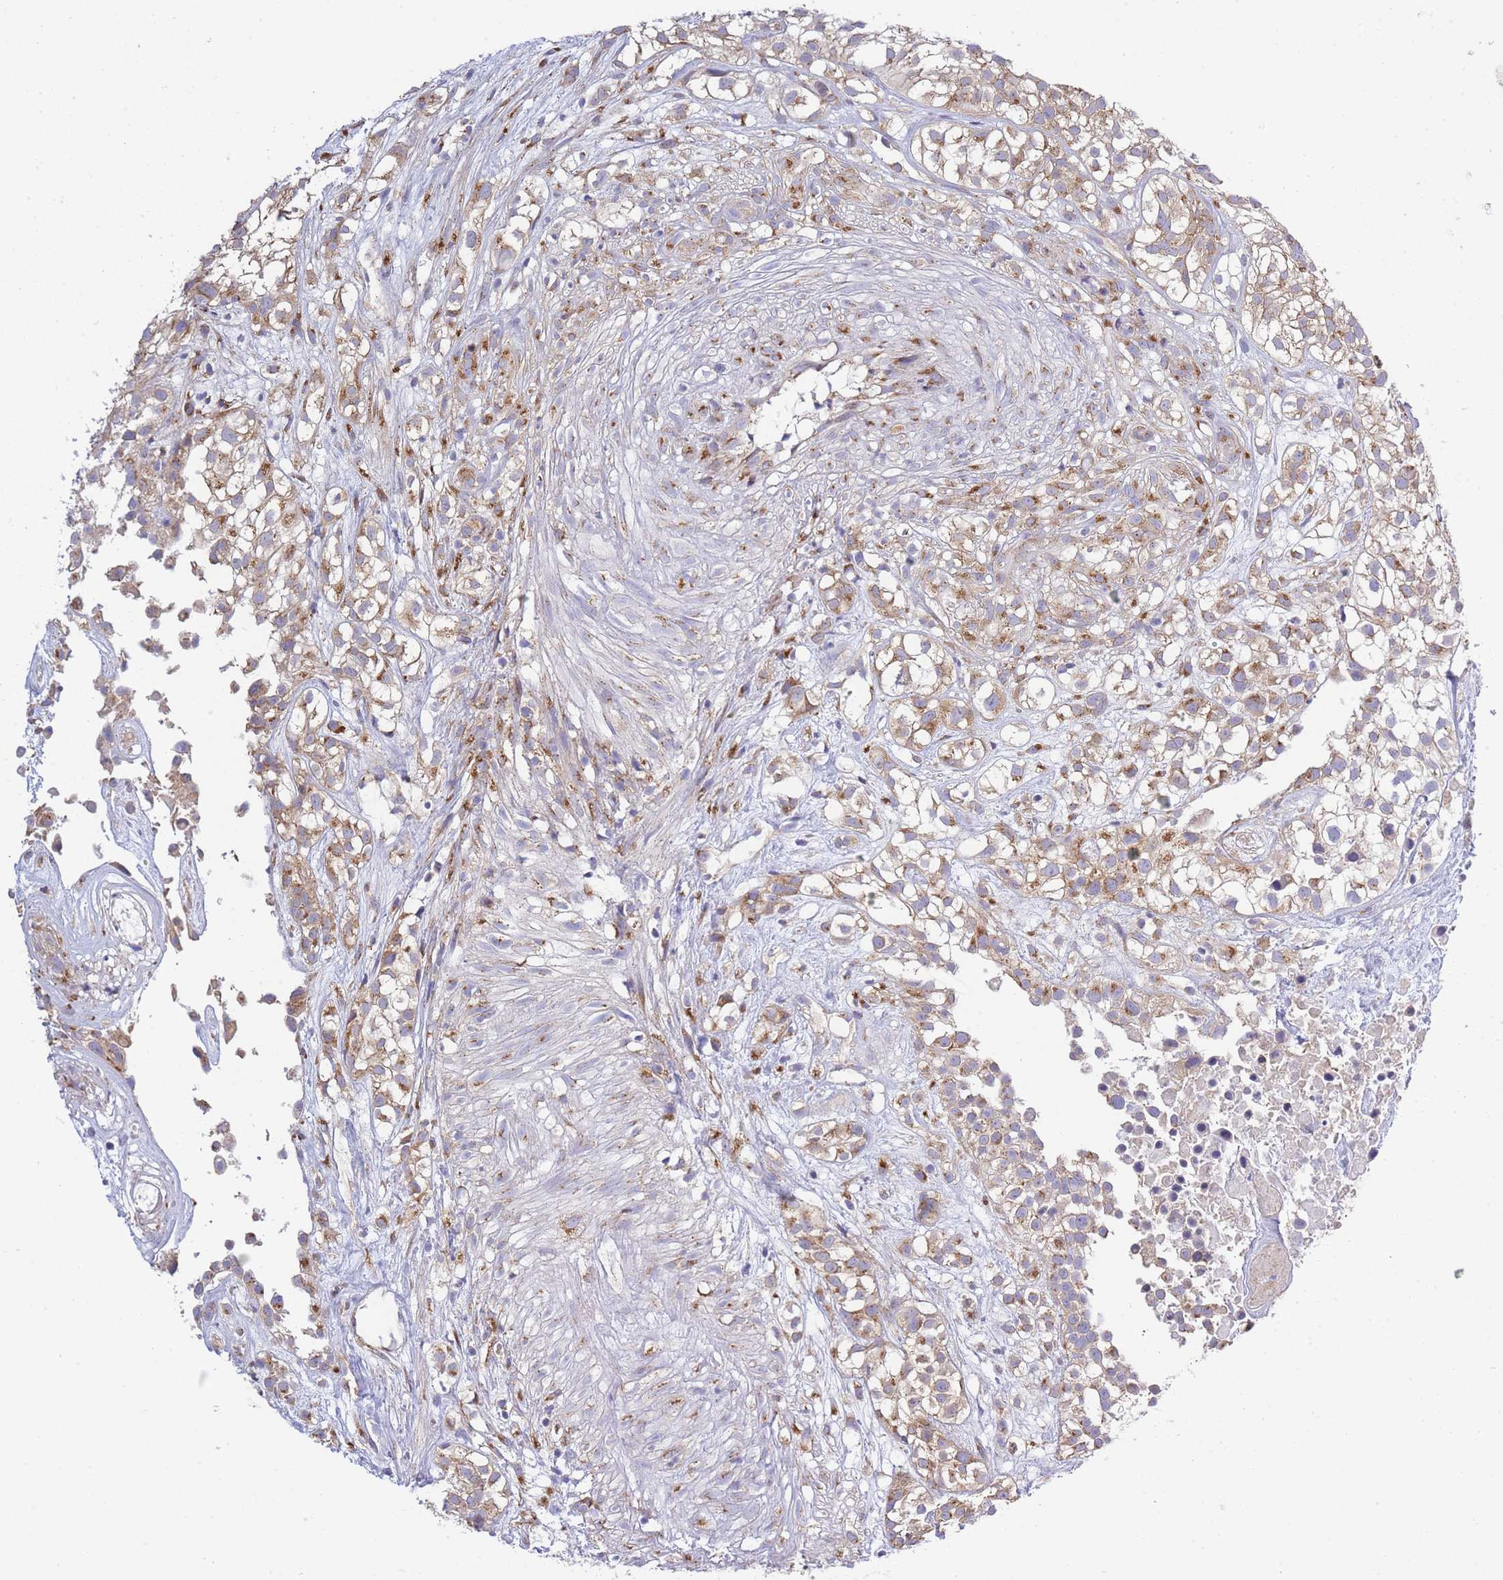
{"staining": {"intensity": "moderate", "quantity": "25%-75%", "location": "cytoplasmic/membranous"}, "tissue": "urothelial cancer", "cell_type": "Tumor cells", "image_type": "cancer", "snomed": [{"axis": "morphology", "description": "Urothelial carcinoma, High grade"}, {"axis": "topography", "description": "Urinary bladder"}], "caption": "Brown immunohistochemical staining in human high-grade urothelial carcinoma exhibits moderate cytoplasmic/membranous positivity in approximately 25%-75% of tumor cells.", "gene": "COPG2", "patient": {"sex": "male", "age": 56}}